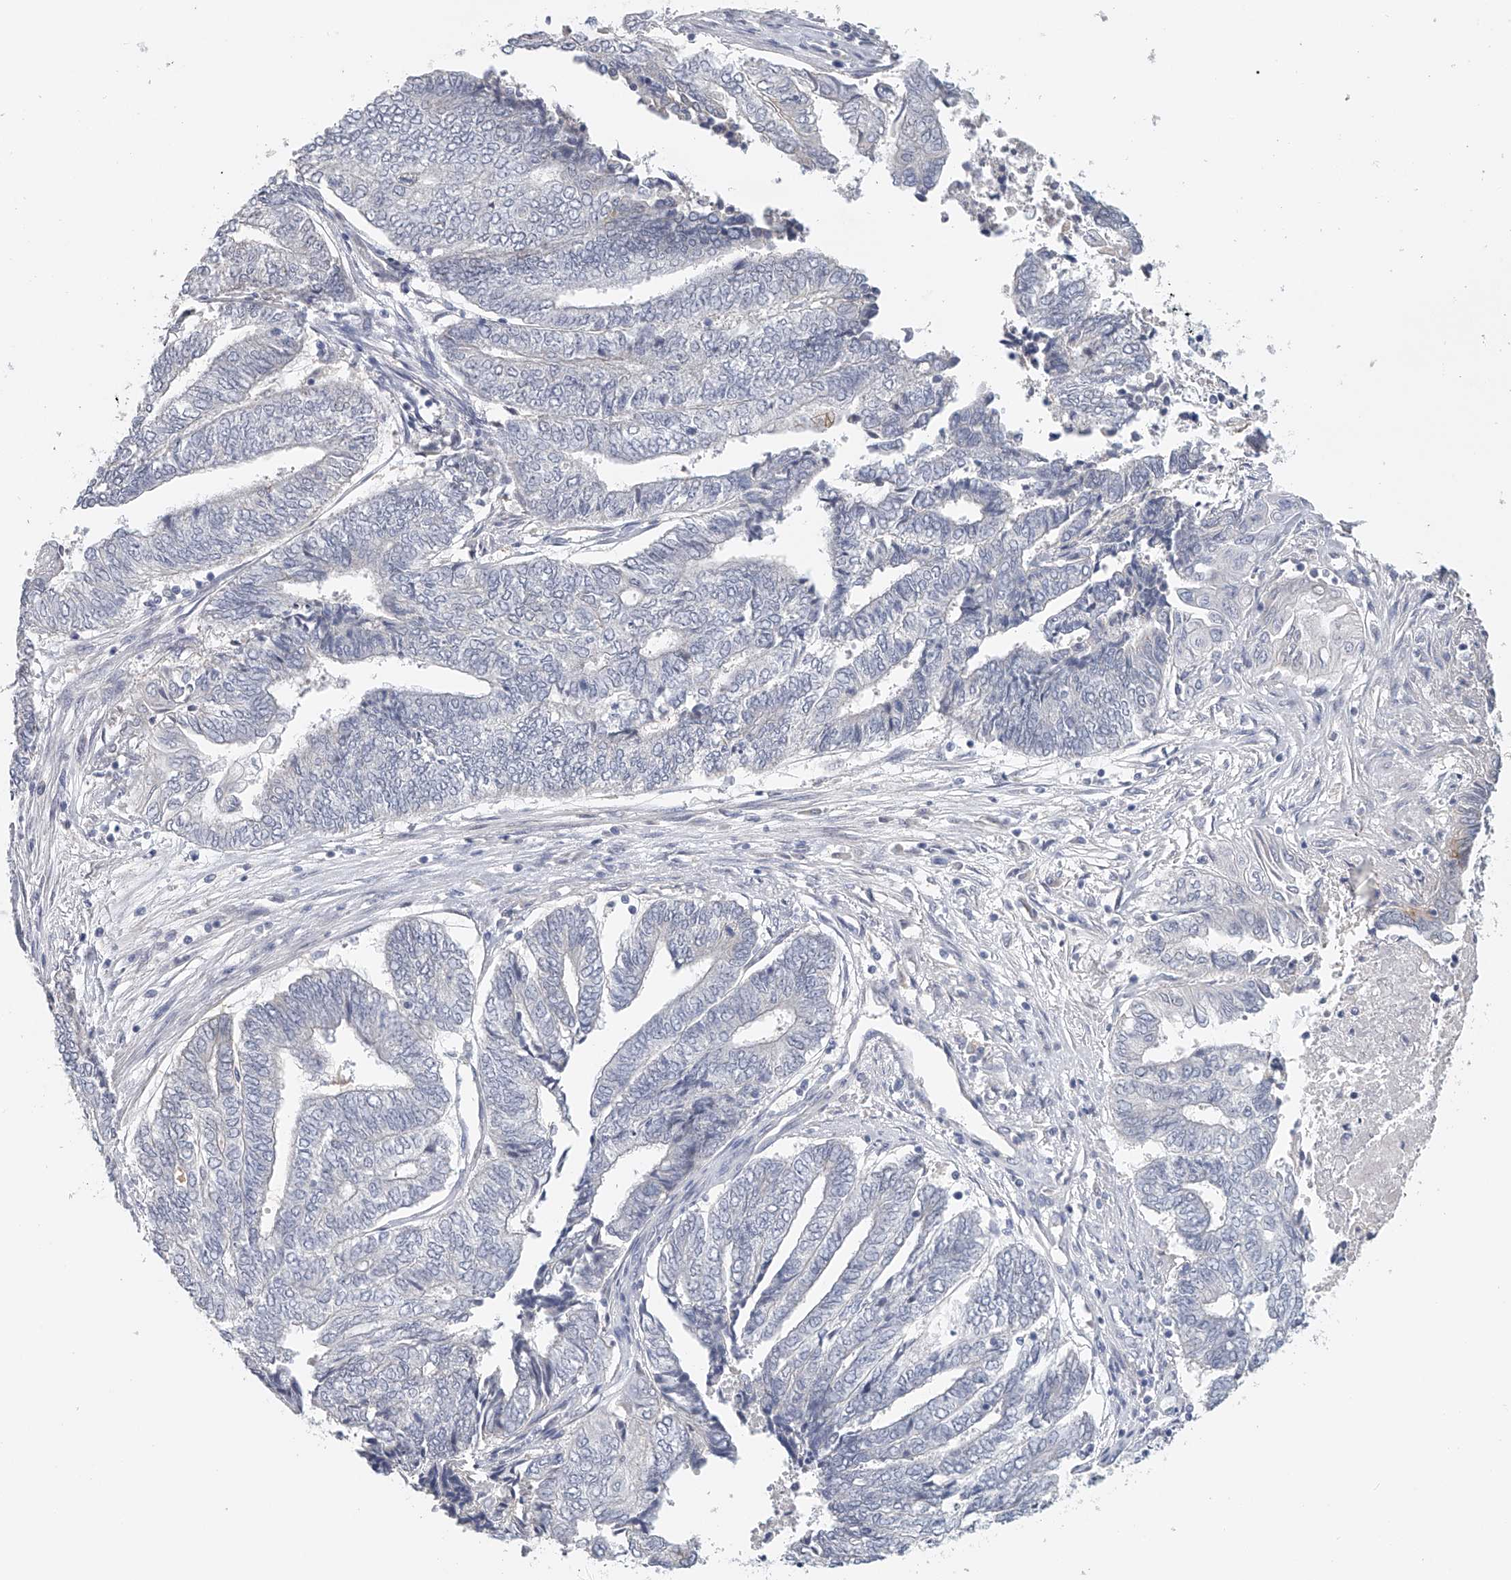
{"staining": {"intensity": "negative", "quantity": "none", "location": "none"}, "tissue": "endometrial cancer", "cell_type": "Tumor cells", "image_type": "cancer", "snomed": [{"axis": "morphology", "description": "Adenocarcinoma, NOS"}, {"axis": "topography", "description": "Uterus"}, {"axis": "topography", "description": "Endometrium"}], "caption": "High magnification brightfield microscopy of endometrial cancer stained with DAB (3,3'-diaminobenzidine) (brown) and counterstained with hematoxylin (blue): tumor cells show no significant positivity.", "gene": "DDX43", "patient": {"sex": "female", "age": 70}}